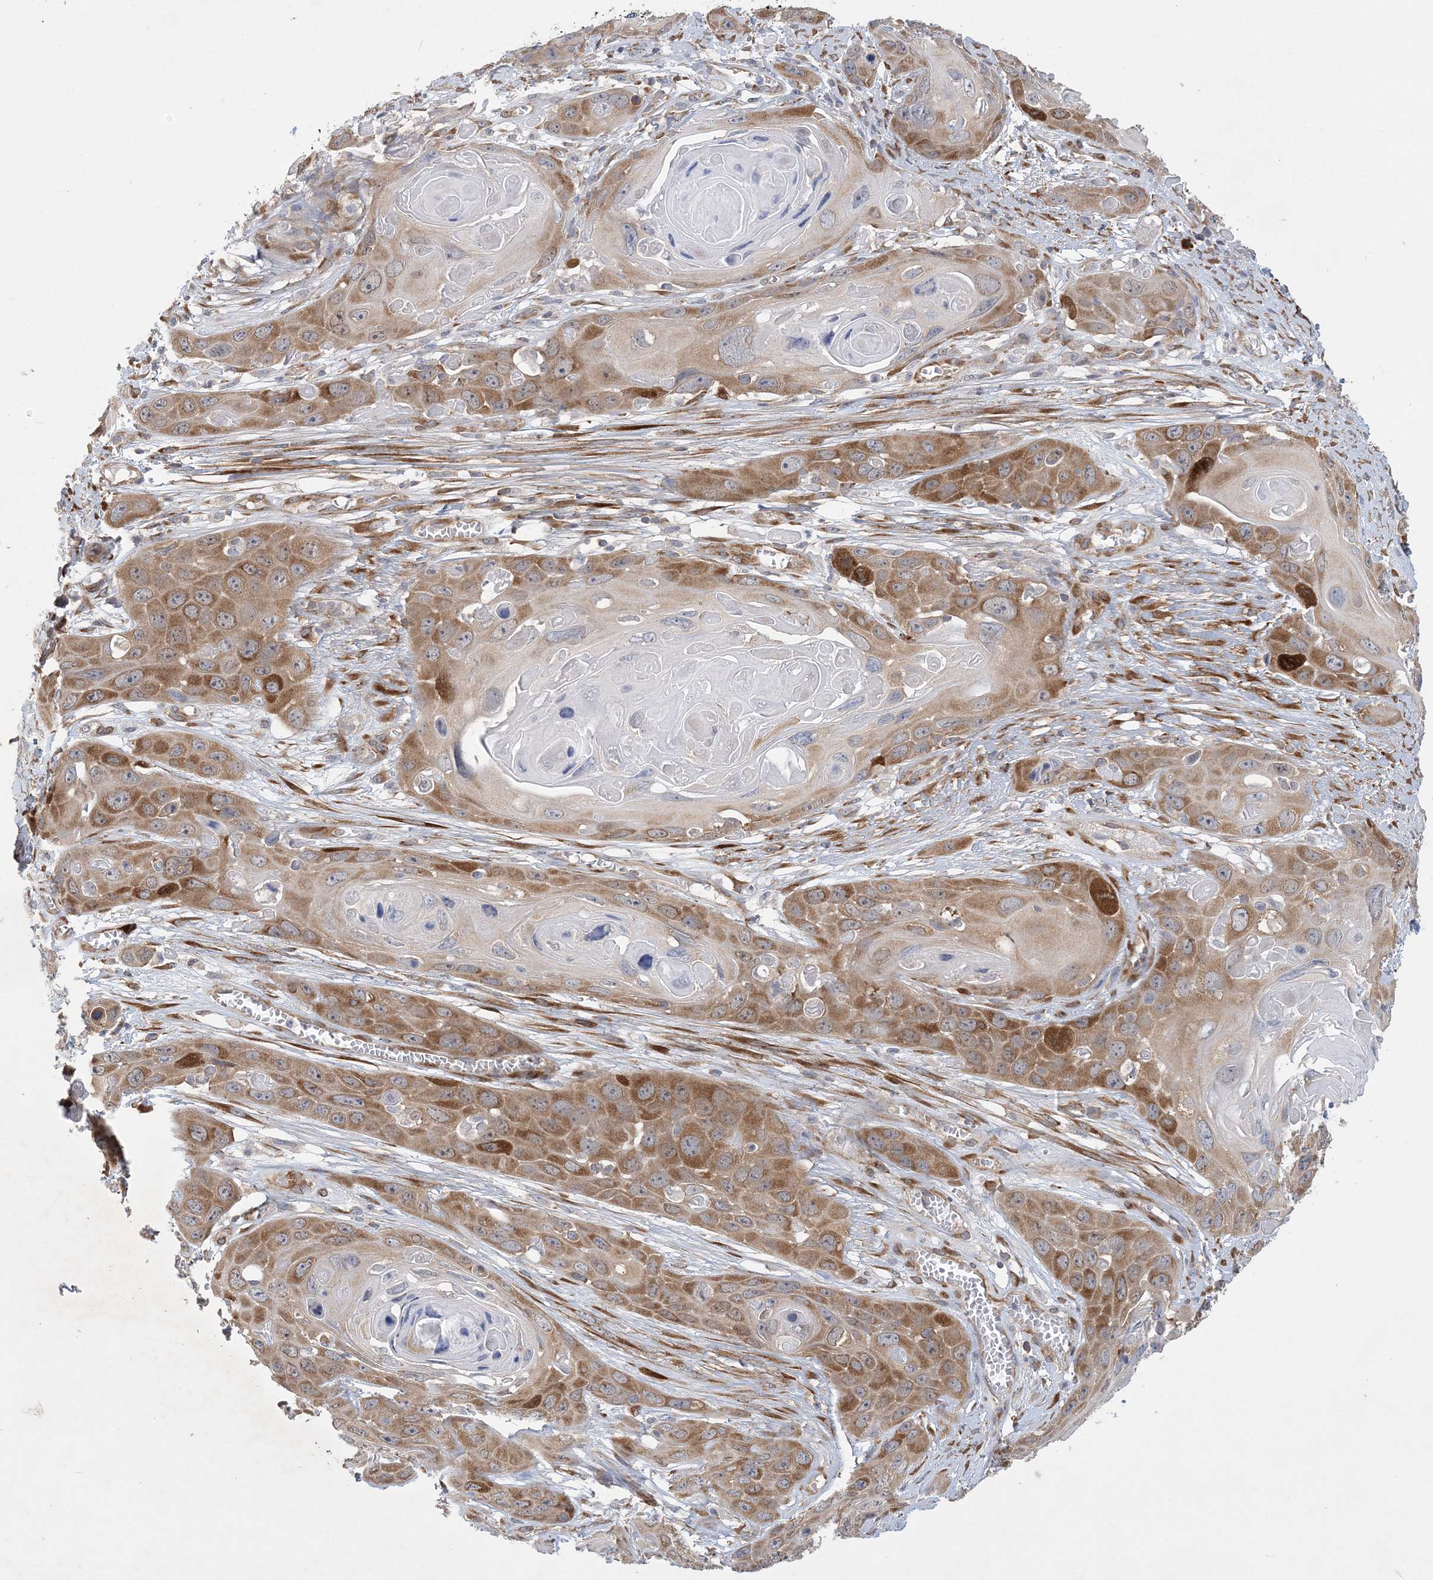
{"staining": {"intensity": "moderate", "quantity": "25%-75%", "location": "cytoplasmic/membranous"}, "tissue": "skin cancer", "cell_type": "Tumor cells", "image_type": "cancer", "snomed": [{"axis": "morphology", "description": "Squamous cell carcinoma, NOS"}, {"axis": "topography", "description": "Skin"}], "caption": "Moderate cytoplasmic/membranous staining is seen in about 25%-75% of tumor cells in skin cancer.", "gene": "MAP4K5", "patient": {"sex": "male", "age": 55}}